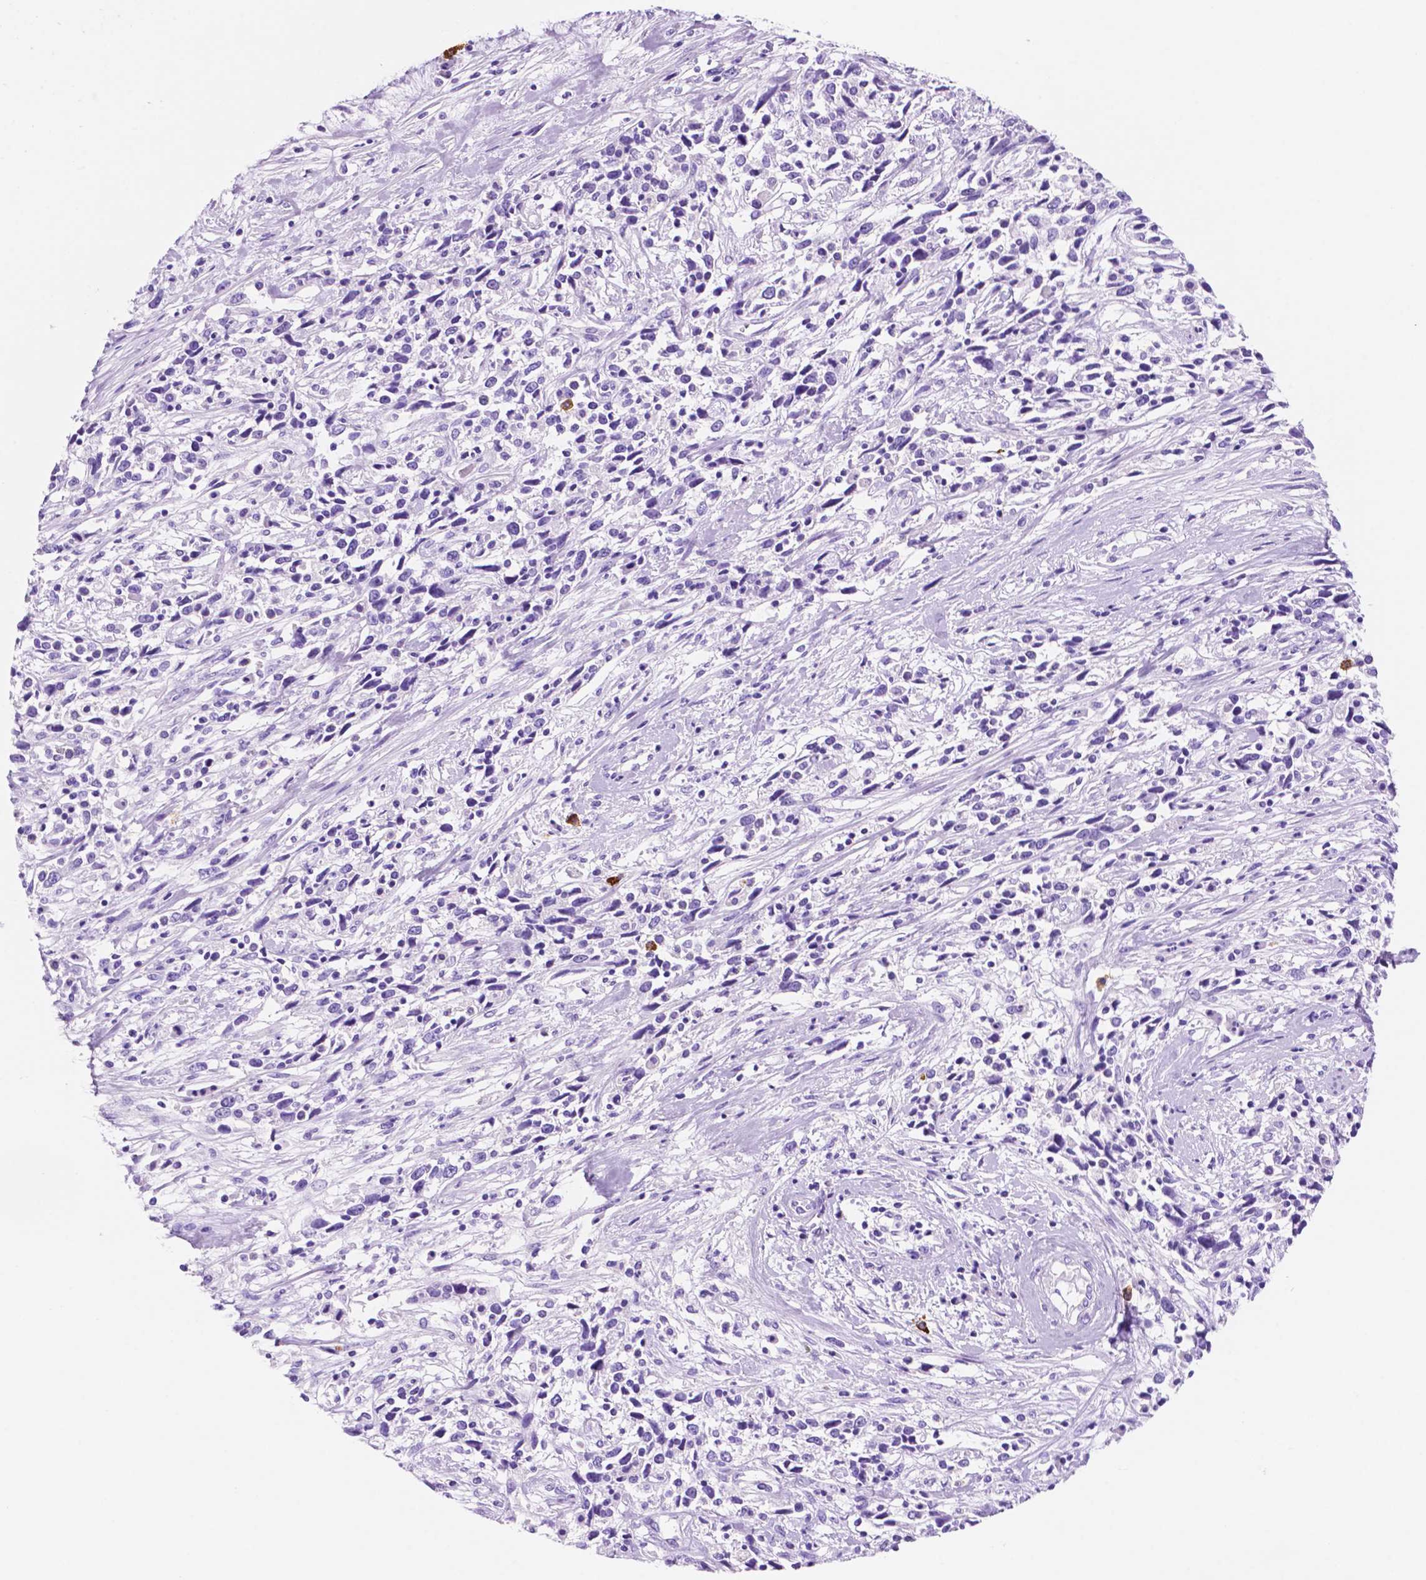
{"staining": {"intensity": "negative", "quantity": "none", "location": "none"}, "tissue": "cervical cancer", "cell_type": "Tumor cells", "image_type": "cancer", "snomed": [{"axis": "morphology", "description": "Adenocarcinoma, NOS"}, {"axis": "topography", "description": "Cervix"}], "caption": "DAB (3,3'-diaminobenzidine) immunohistochemical staining of cervical cancer shows no significant expression in tumor cells.", "gene": "FOXB2", "patient": {"sex": "female", "age": 40}}